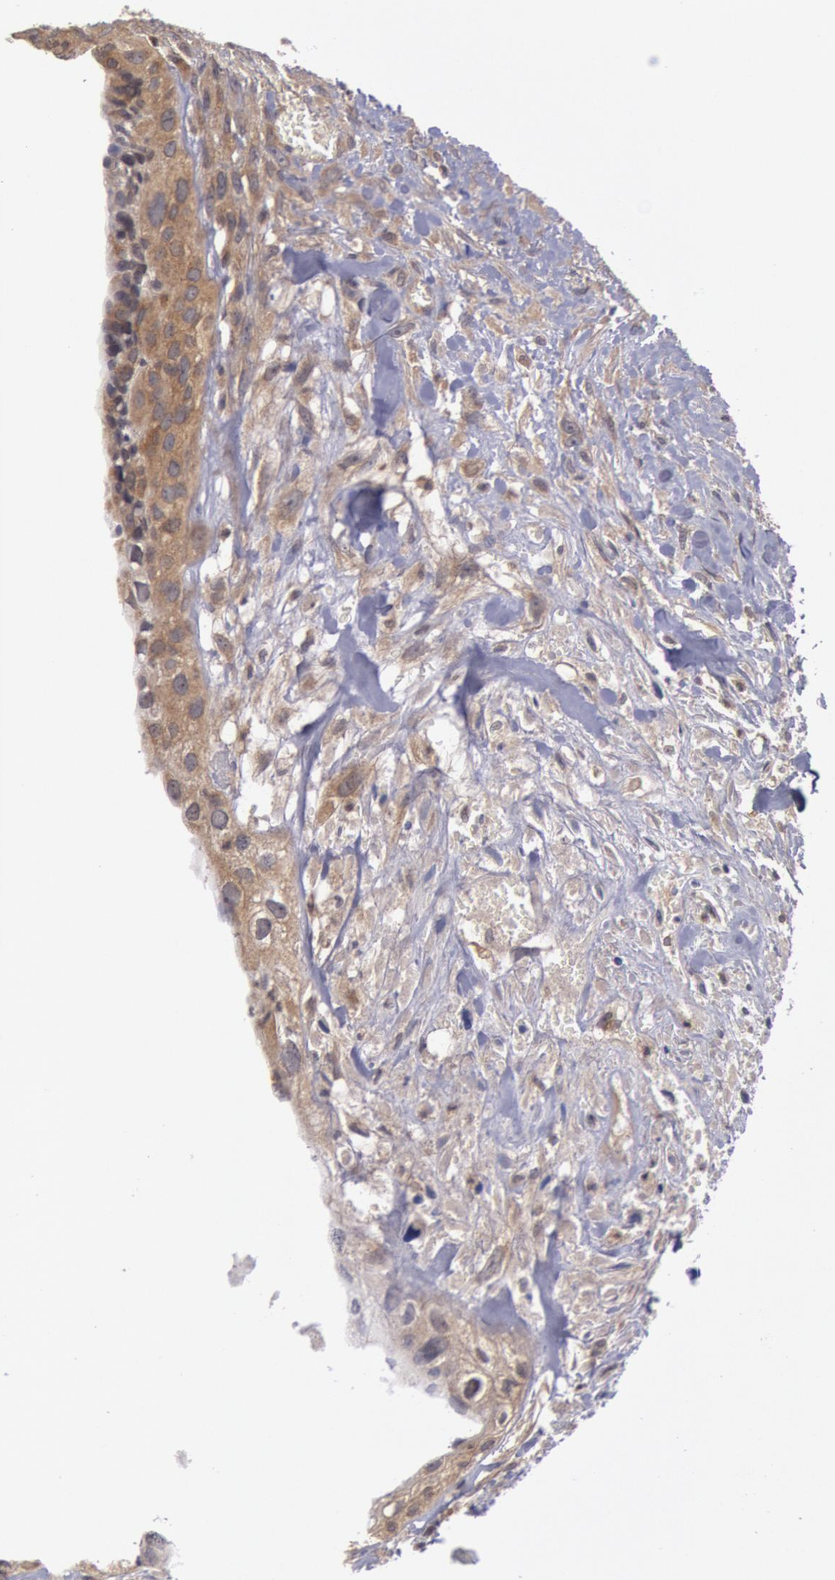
{"staining": {"intensity": "moderate", "quantity": ">75%", "location": "cytoplasmic/membranous"}, "tissue": "breast cancer", "cell_type": "Tumor cells", "image_type": "cancer", "snomed": [{"axis": "morphology", "description": "Neoplasm, malignant, NOS"}, {"axis": "topography", "description": "Breast"}], "caption": "A brown stain labels moderate cytoplasmic/membranous expression of a protein in breast cancer tumor cells.", "gene": "BRAF", "patient": {"sex": "female", "age": 50}}